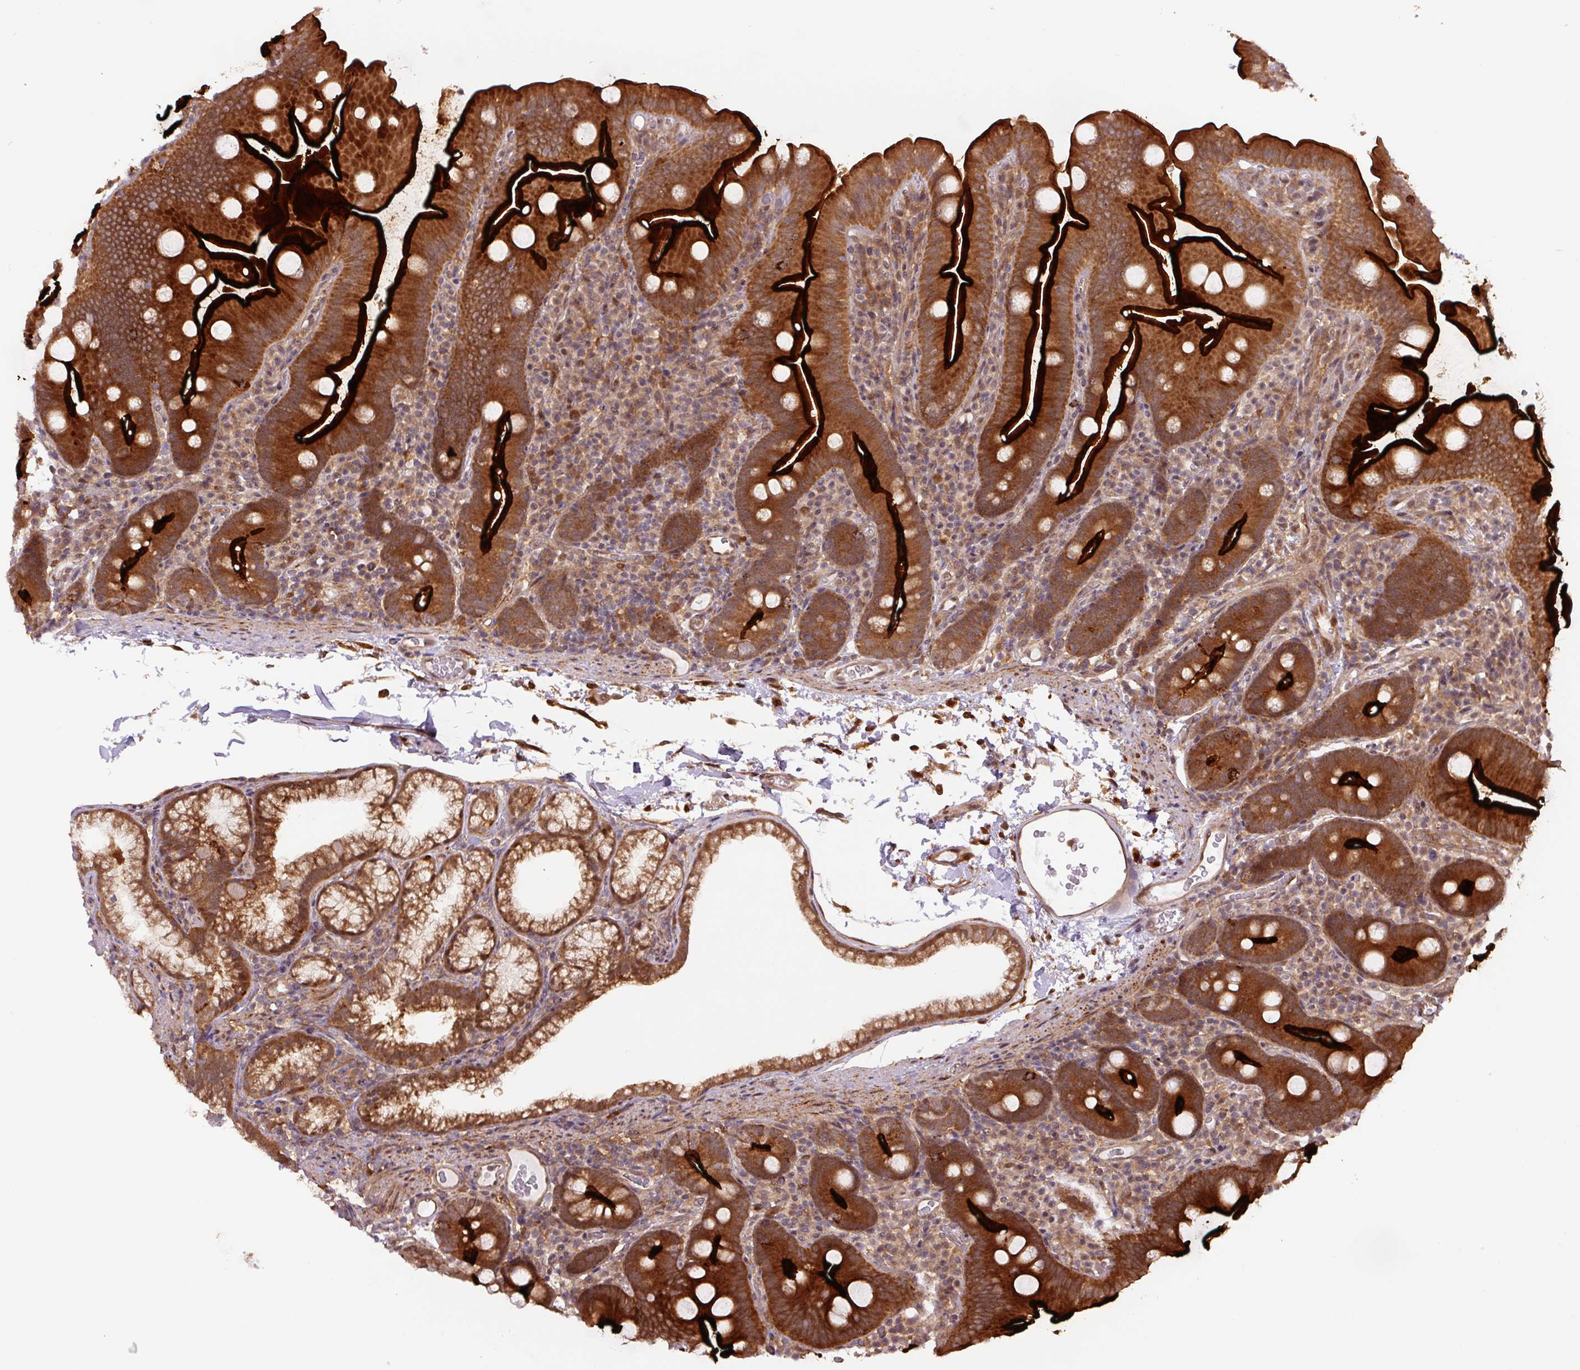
{"staining": {"intensity": "strong", "quantity": ">75%", "location": "cytoplasmic/membranous"}, "tissue": "small intestine", "cell_type": "Glandular cells", "image_type": "normal", "snomed": [{"axis": "morphology", "description": "Normal tissue, NOS"}, {"axis": "topography", "description": "Small intestine"}], "caption": "Protein expression by immunohistochemistry shows strong cytoplasmic/membranous expression in approximately >75% of glandular cells in normal small intestine. (DAB IHC with brightfield microscopy, high magnification).", "gene": "ZSWIM7", "patient": {"sex": "female", "age": 68}}